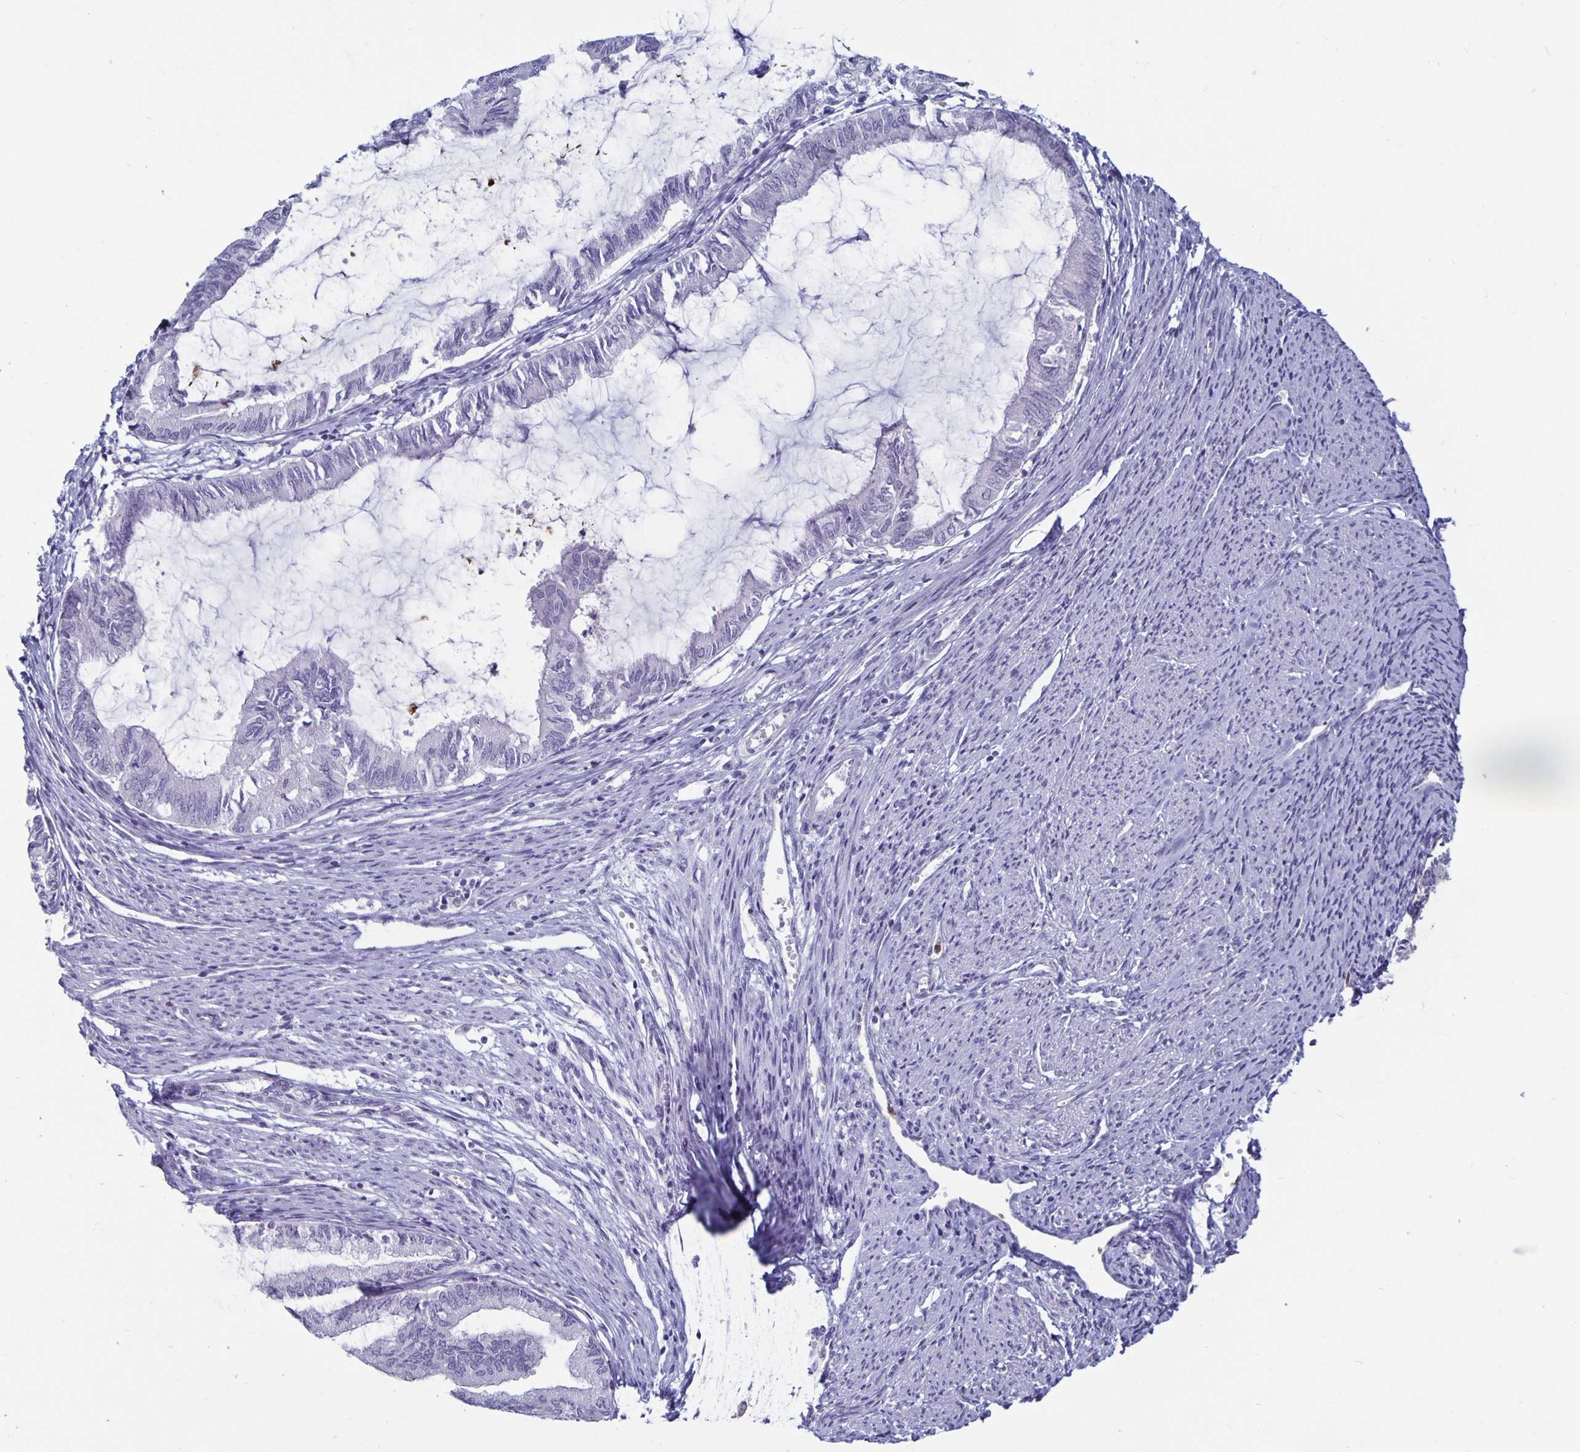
{"staining": {"intensity": "negative", "quantity": "none", "location": "none"}, "tissue": "endometrial cancer", "cell_type": "Tumor cells", "image_type": "cancer", "snomed": [{"axis": "morphology", "description": "Adenocarcinoma, NOS"}, {"axis": "topography", "description": "Endometrium"}], "caption": "Human adenocarcinoma (endometrial) stained for a protein using immunohistochemistry displays no expression in tumor cells.", "gene": "PLCB3", "patient": {"sex": "female", "age": 86}}